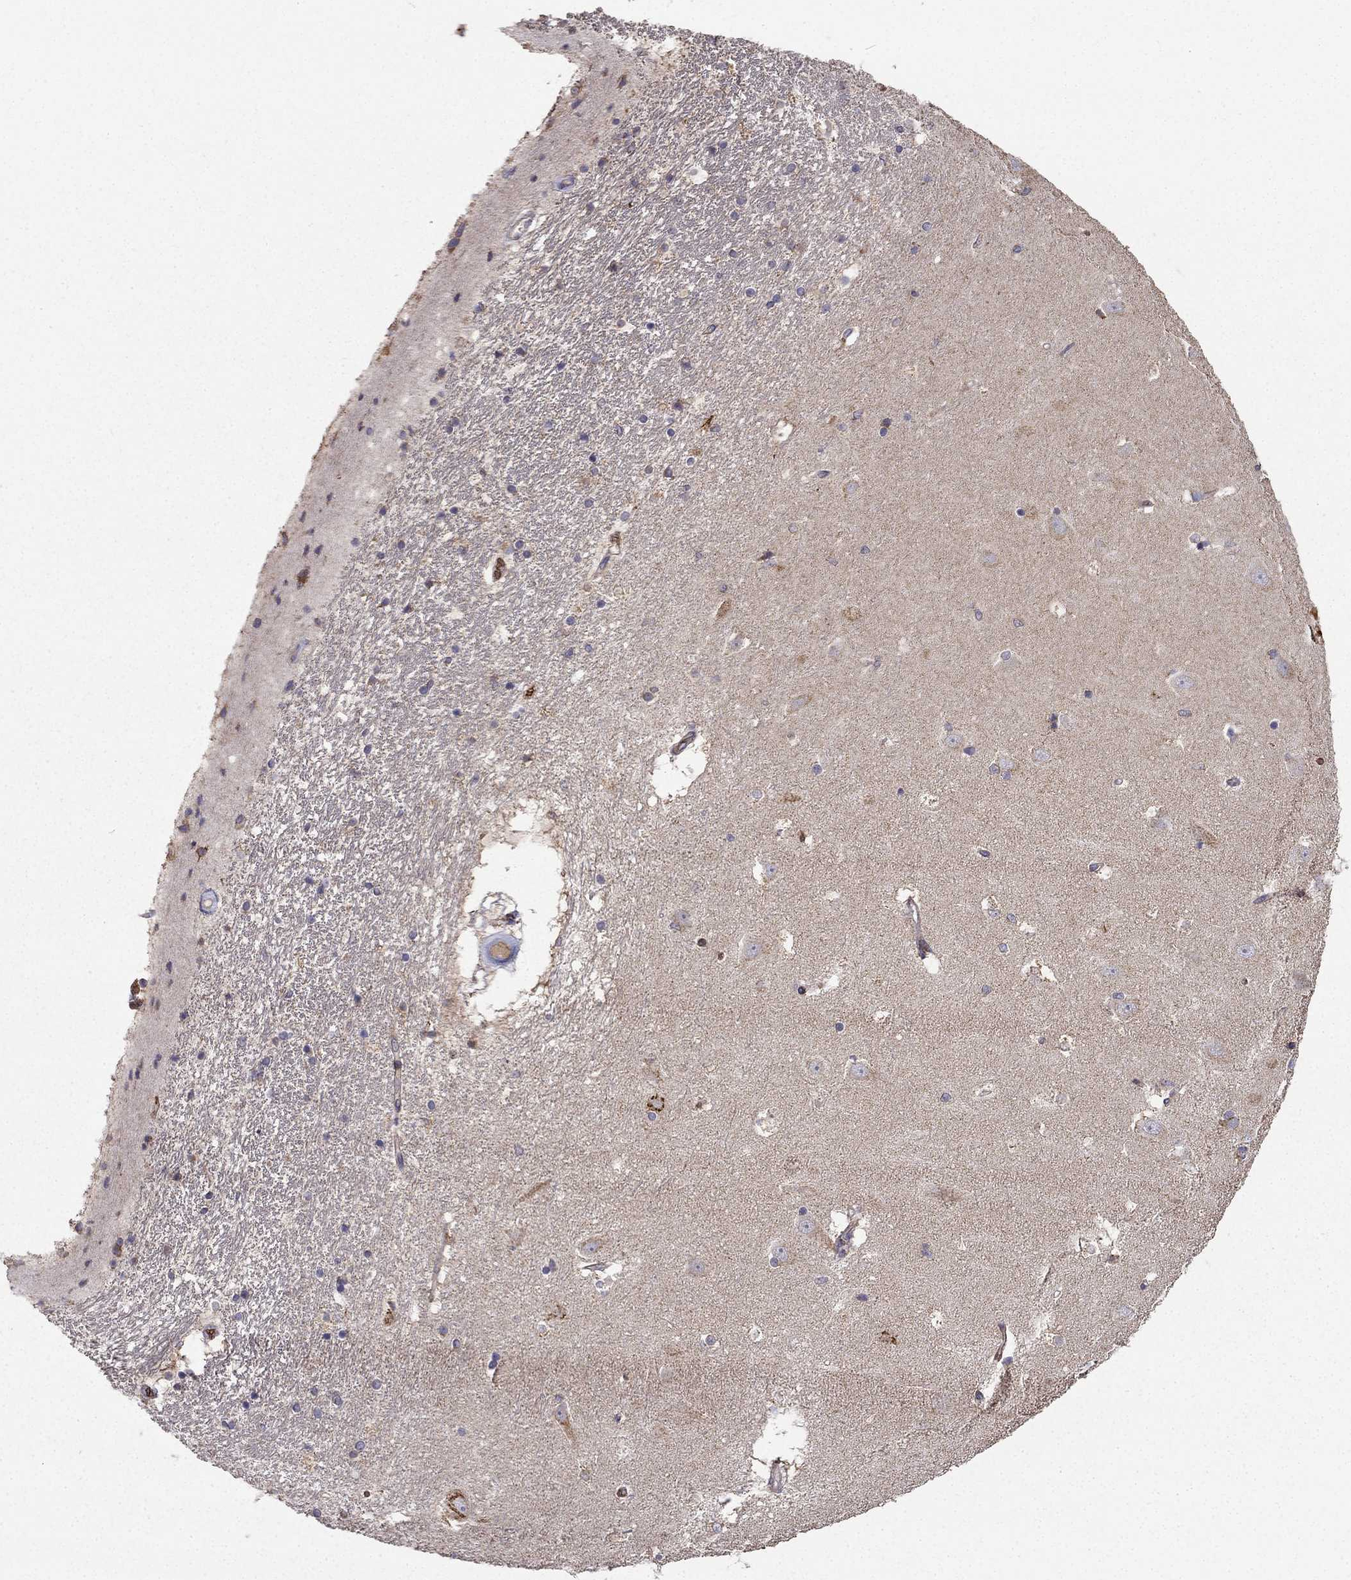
{"staining": {"intensity": "negative", "quantity": "none", "location": "none"}, "tissue": "hippocampus", "cell_type": "Glial cells", "image_type": "normal", "snomed": [{"axis": "morphology", "description": "Normal tissue, NOS"}, {"axis": "topography", "description": "Hippocampus"}], "caption": "This is a histopathology image of IHC staining of benign hippocampus, which shows no expression in glial cells. (Stains: DAB IHC with hematoxylin counter stain, Microscopy: brightfield microscopy at high magnification).", "gene": "B4GALT7", "patient": {"sex": "male", "age": 44}}